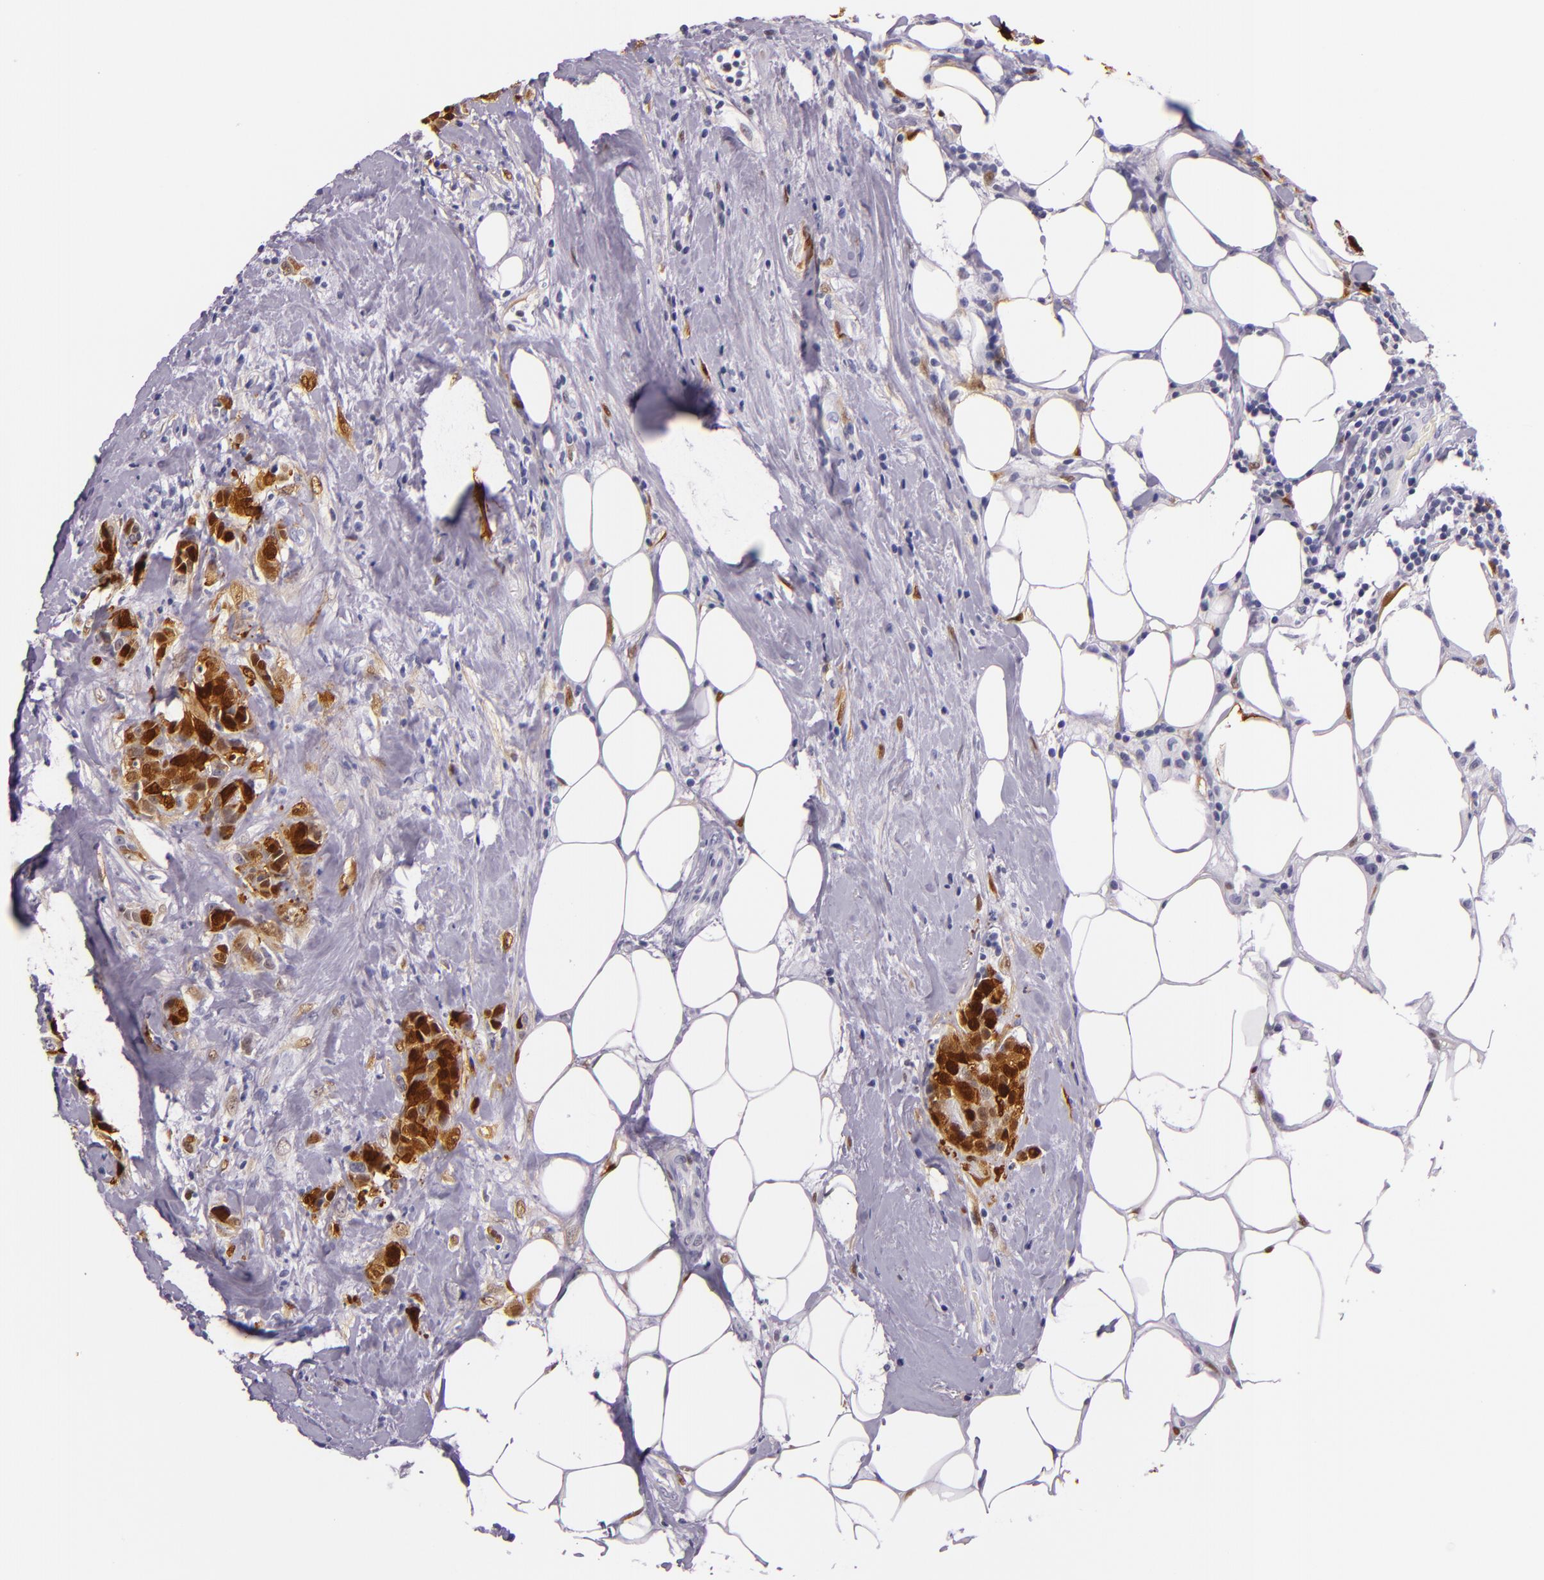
{"staining": {"intensity": "moderate", "quantity": "<25%", "location": "nuclear"}, "tissue": "breast cancer", "cell_type": "Tumor cells", "image_type": "cancer", "snomed": [{"axis": "morphology", "description": "Duct carcinoma"}, {"axis": "topography", "description": "Breast"}], "caption": "Brown immunohistochemical staining in breast cancer (infiltrating ductal carcinoma) shows moderate nuclear positivity in approximately <25% of tumor cells. (IHC, brightfield microscopy, high magnification).", "gene": "MT1A", "patient": {"sex": "female", "age": 45}}